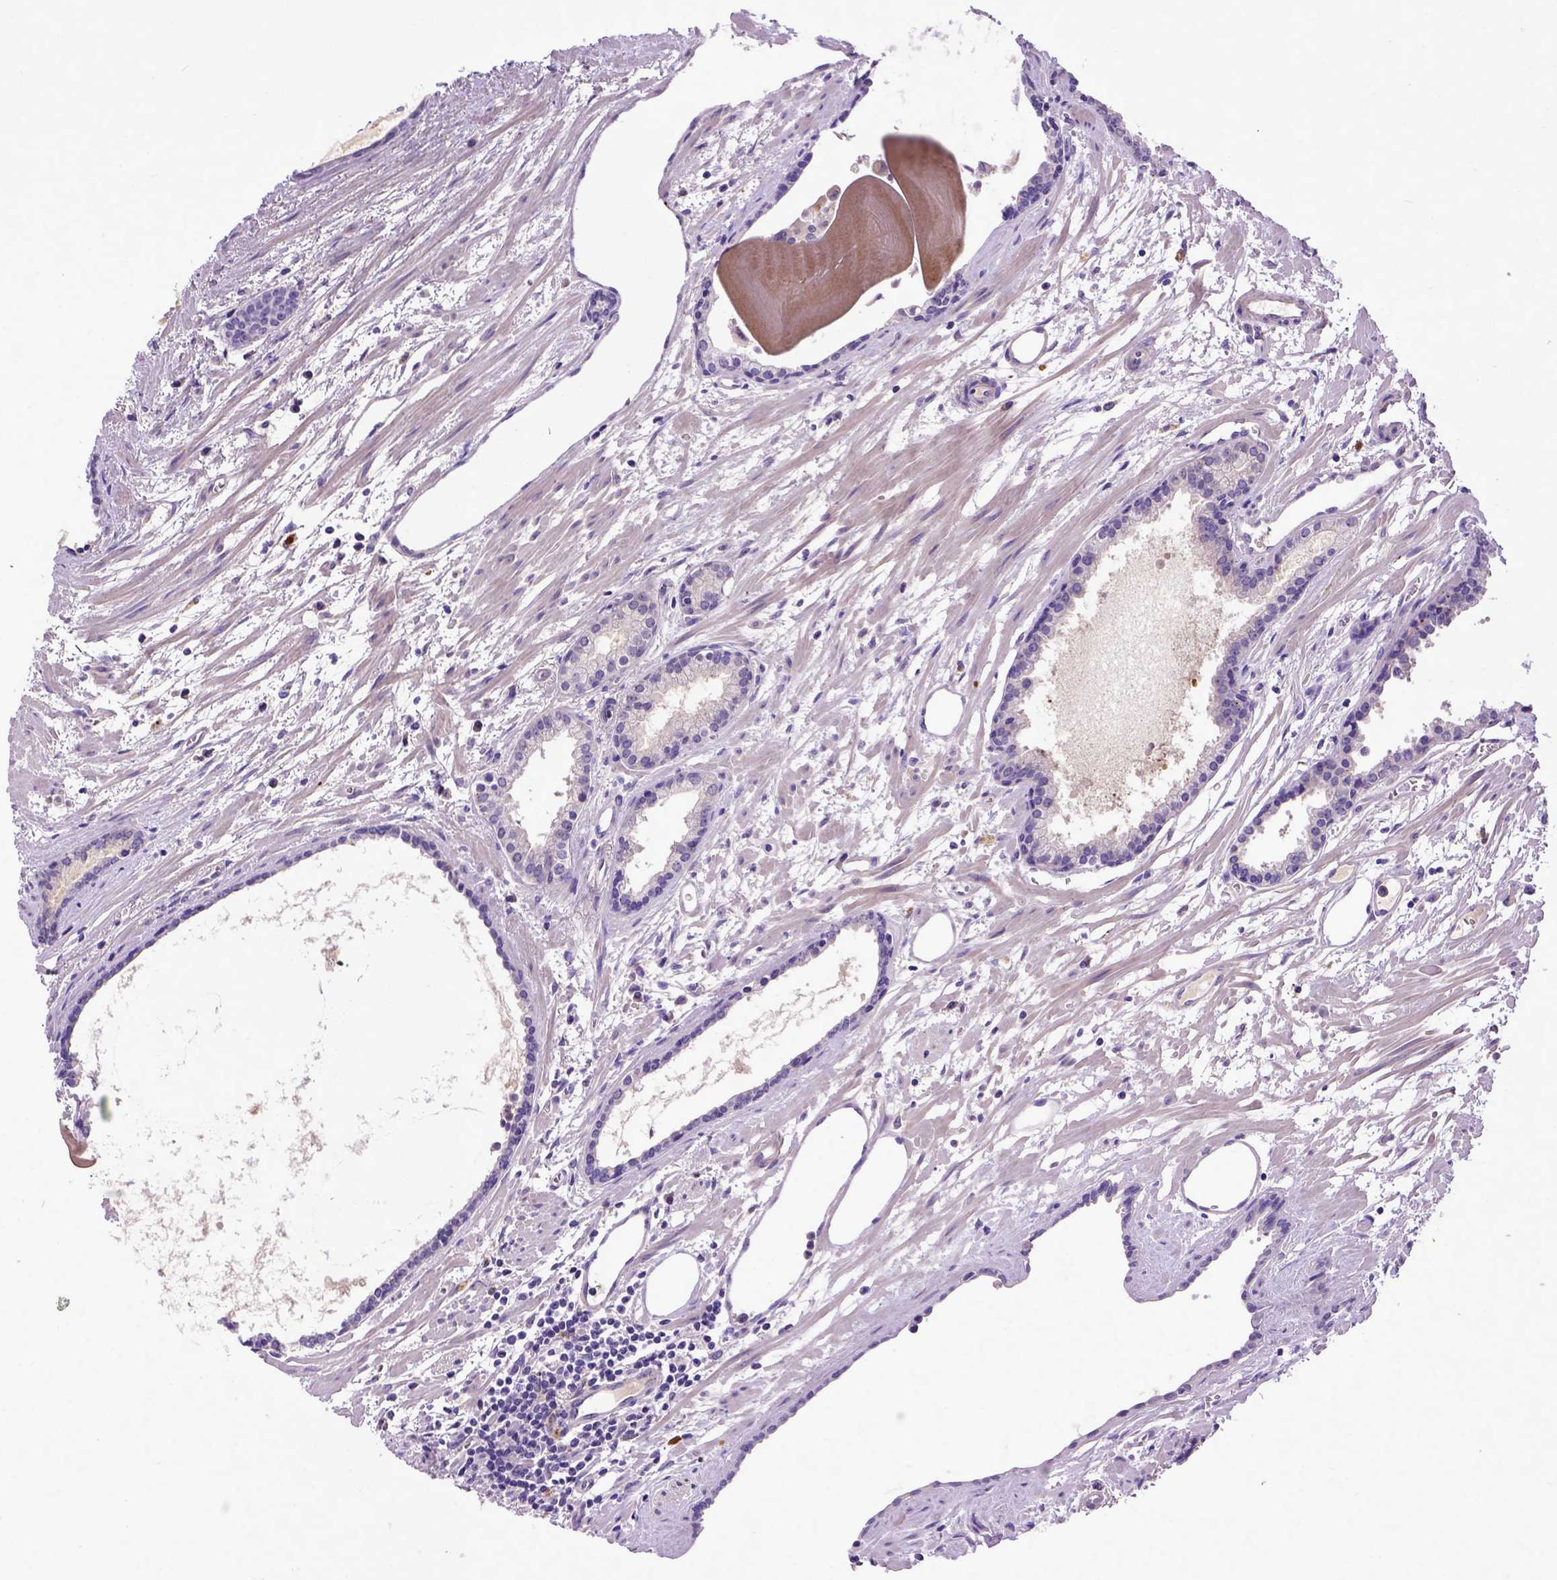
{"staining": {"intensity": "negative", "quantity": "none", "location": "none"}, "tissue": "prostate cancer", "cell_type": "Tumor cells", "image_type": "cancer", "snomed": [{"axis": "morphology", "description": "Adenocarcinoma, High grade"}, {"axis": "topography", "description": "Prostate"}], "caption": "IHC image of neoplastic tissue: prostate cancer stained with DAB (3,3'-diaminobenzidine) demonstrates no significant protein staining in tumor cells.", "gene": "ADAM12", "patient": {"sex": "male", "age": 68}}